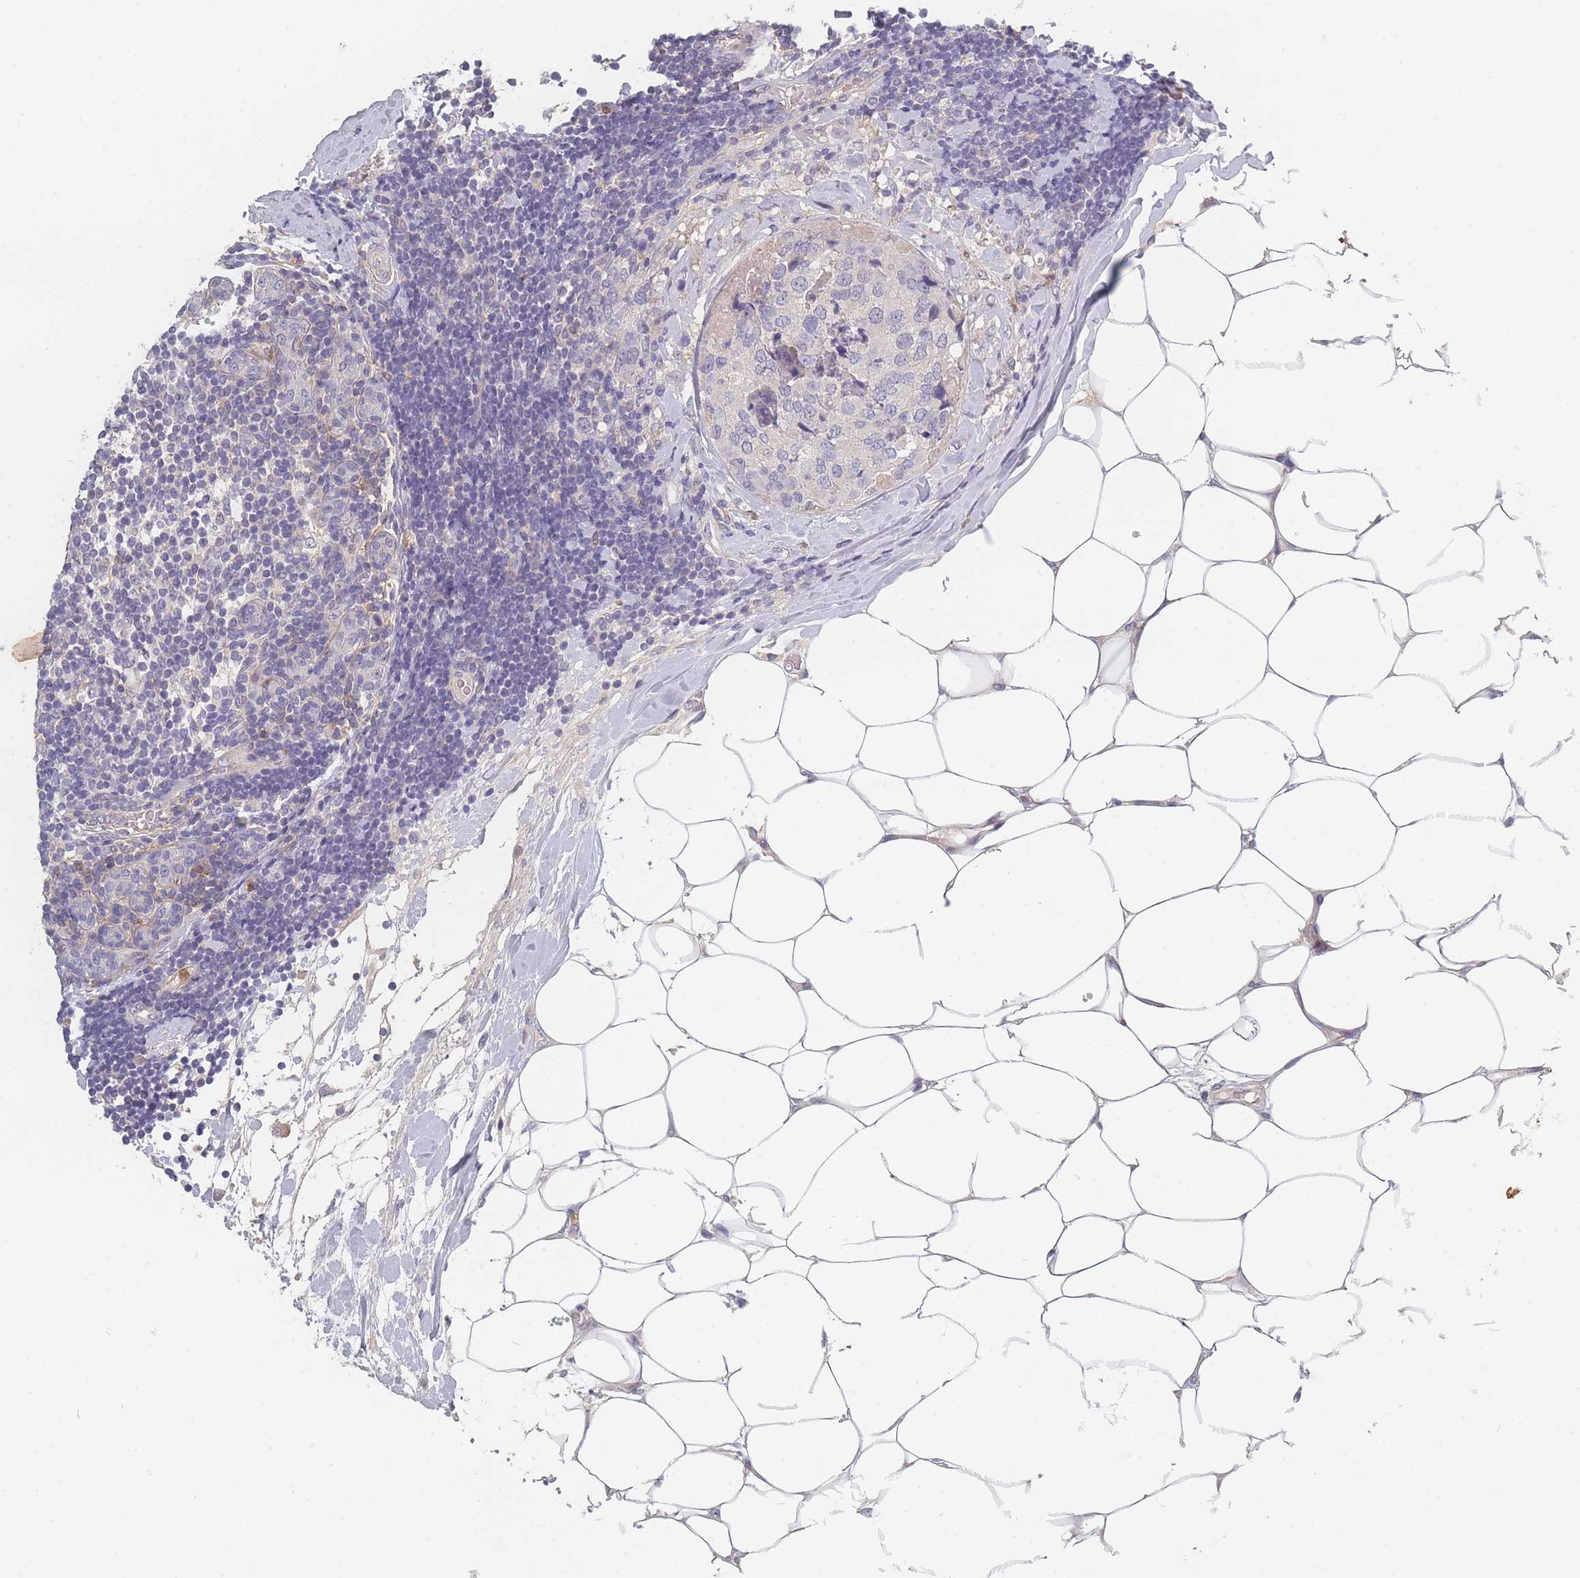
{"staining": {"intensity": "negative", "quantity": "none", "location": "none"}, "tissue": "breast cancer", "cell_type": "Tumor cells", "image_type": "cancer", "snomed": [{"axis": "morphology", "description": "Lobular carcinoma"}, {"axis": "topography", "description": "Breast"}], "caption": "DAB (3,3'-diaminobenzidine) immunohistochemical staining of human breast cancer exhibits no significant positivity in tumor cells.", "gene": "BST1", "patient": {"sex": "female", "age": 59}}